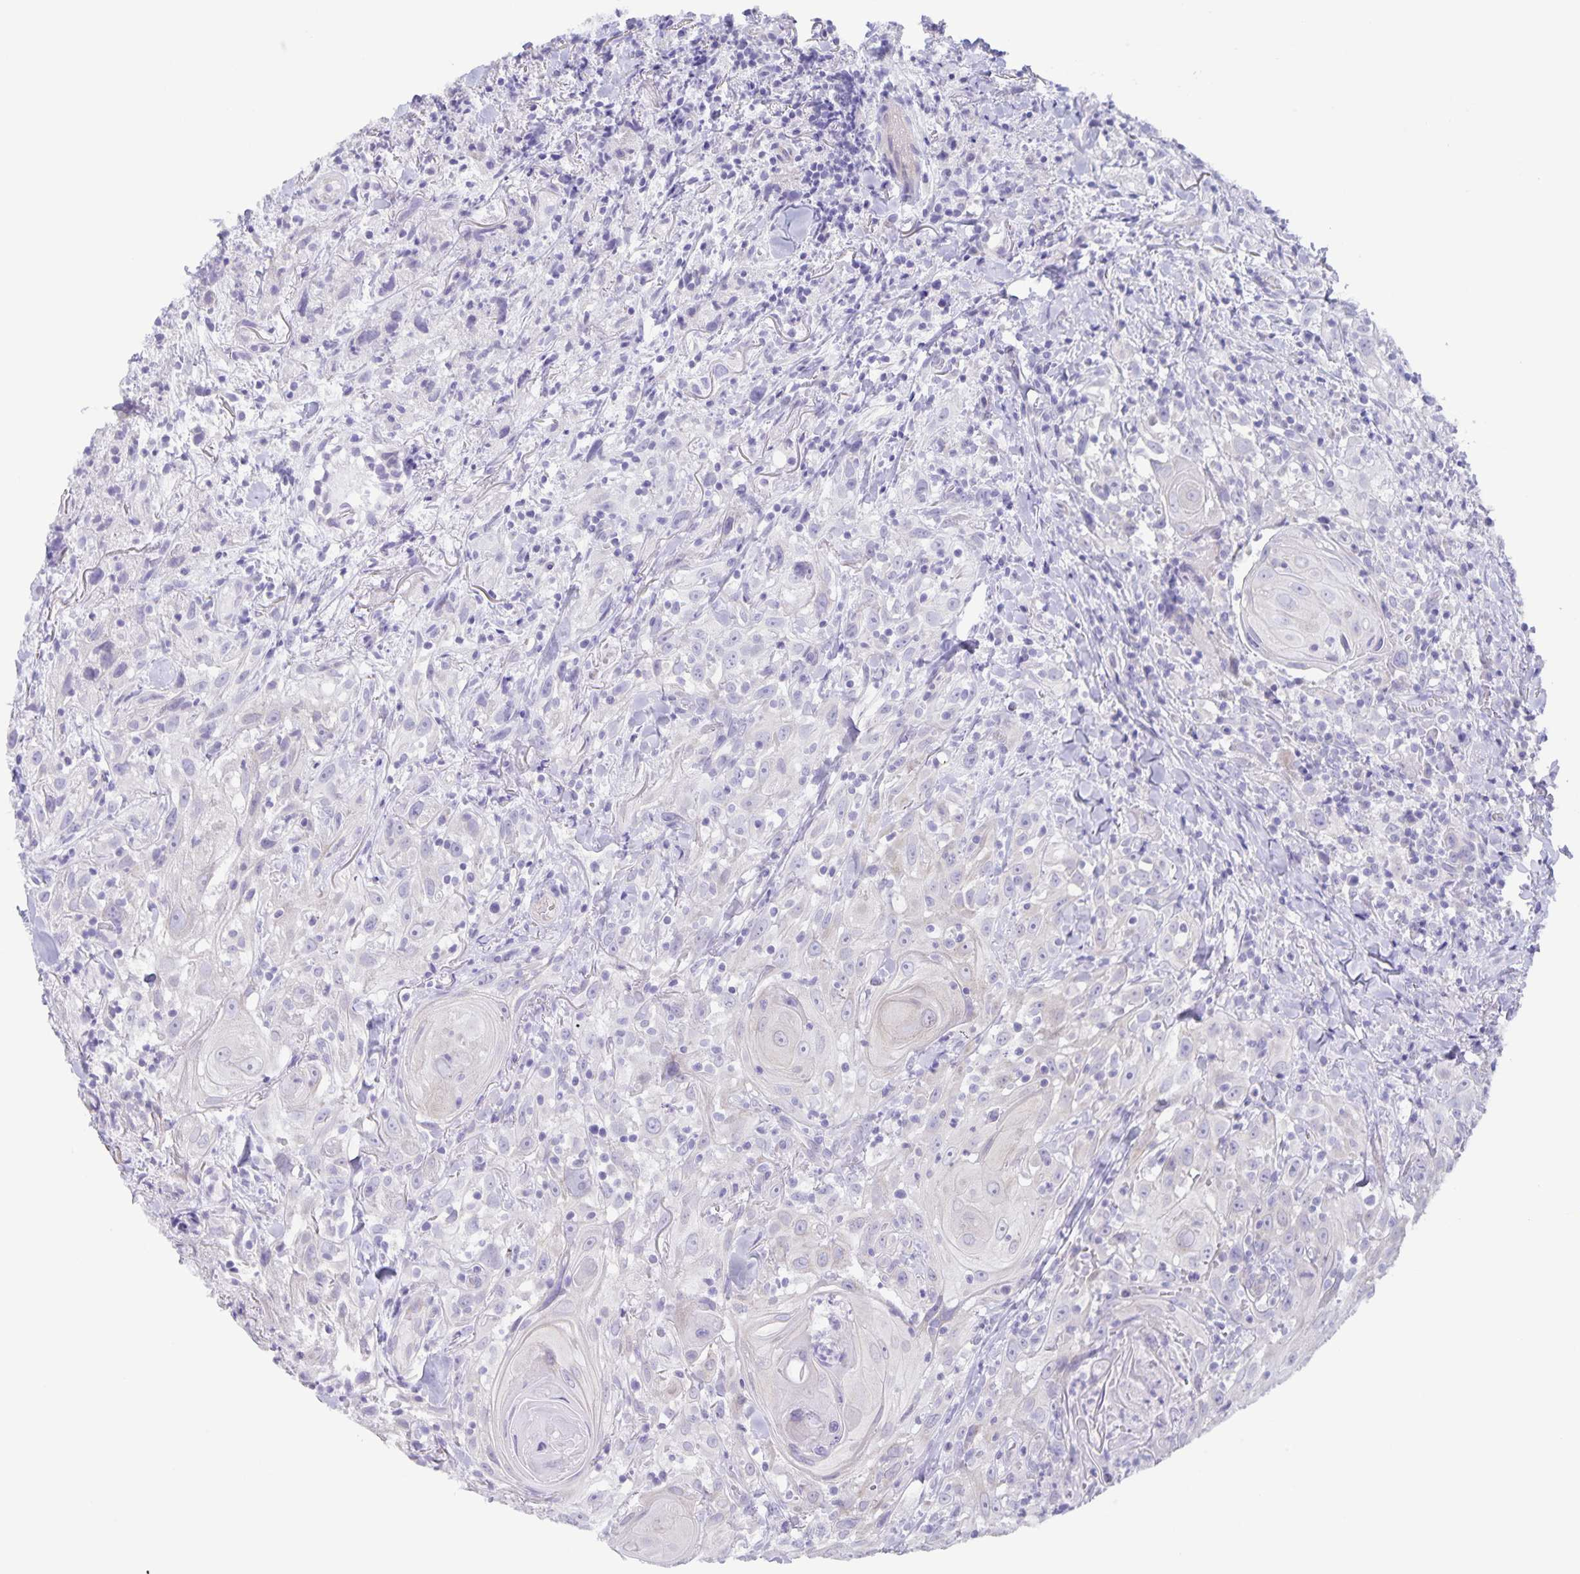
{"staining": {"intensity": "negative", "quantity": "none", "location": "none"}, "tissue": "head and neck cancer", "cell_type": "Tumor cells", "image_type": "cancer", "snomed": [{"axis": "morphology", "description": "Squamous cell carcinoma, NOS"}, {"axis": "topography", "description": "Head-Neck"}], "caption": "This is a photomicrograph of immunohistochemistry (IHC) staining of head and neck cancer (squamous cell carcinoma), which shows no positivity in tumor cells.", "gene": "AQP4", "patient": {"sex": "female", "age": 95}}